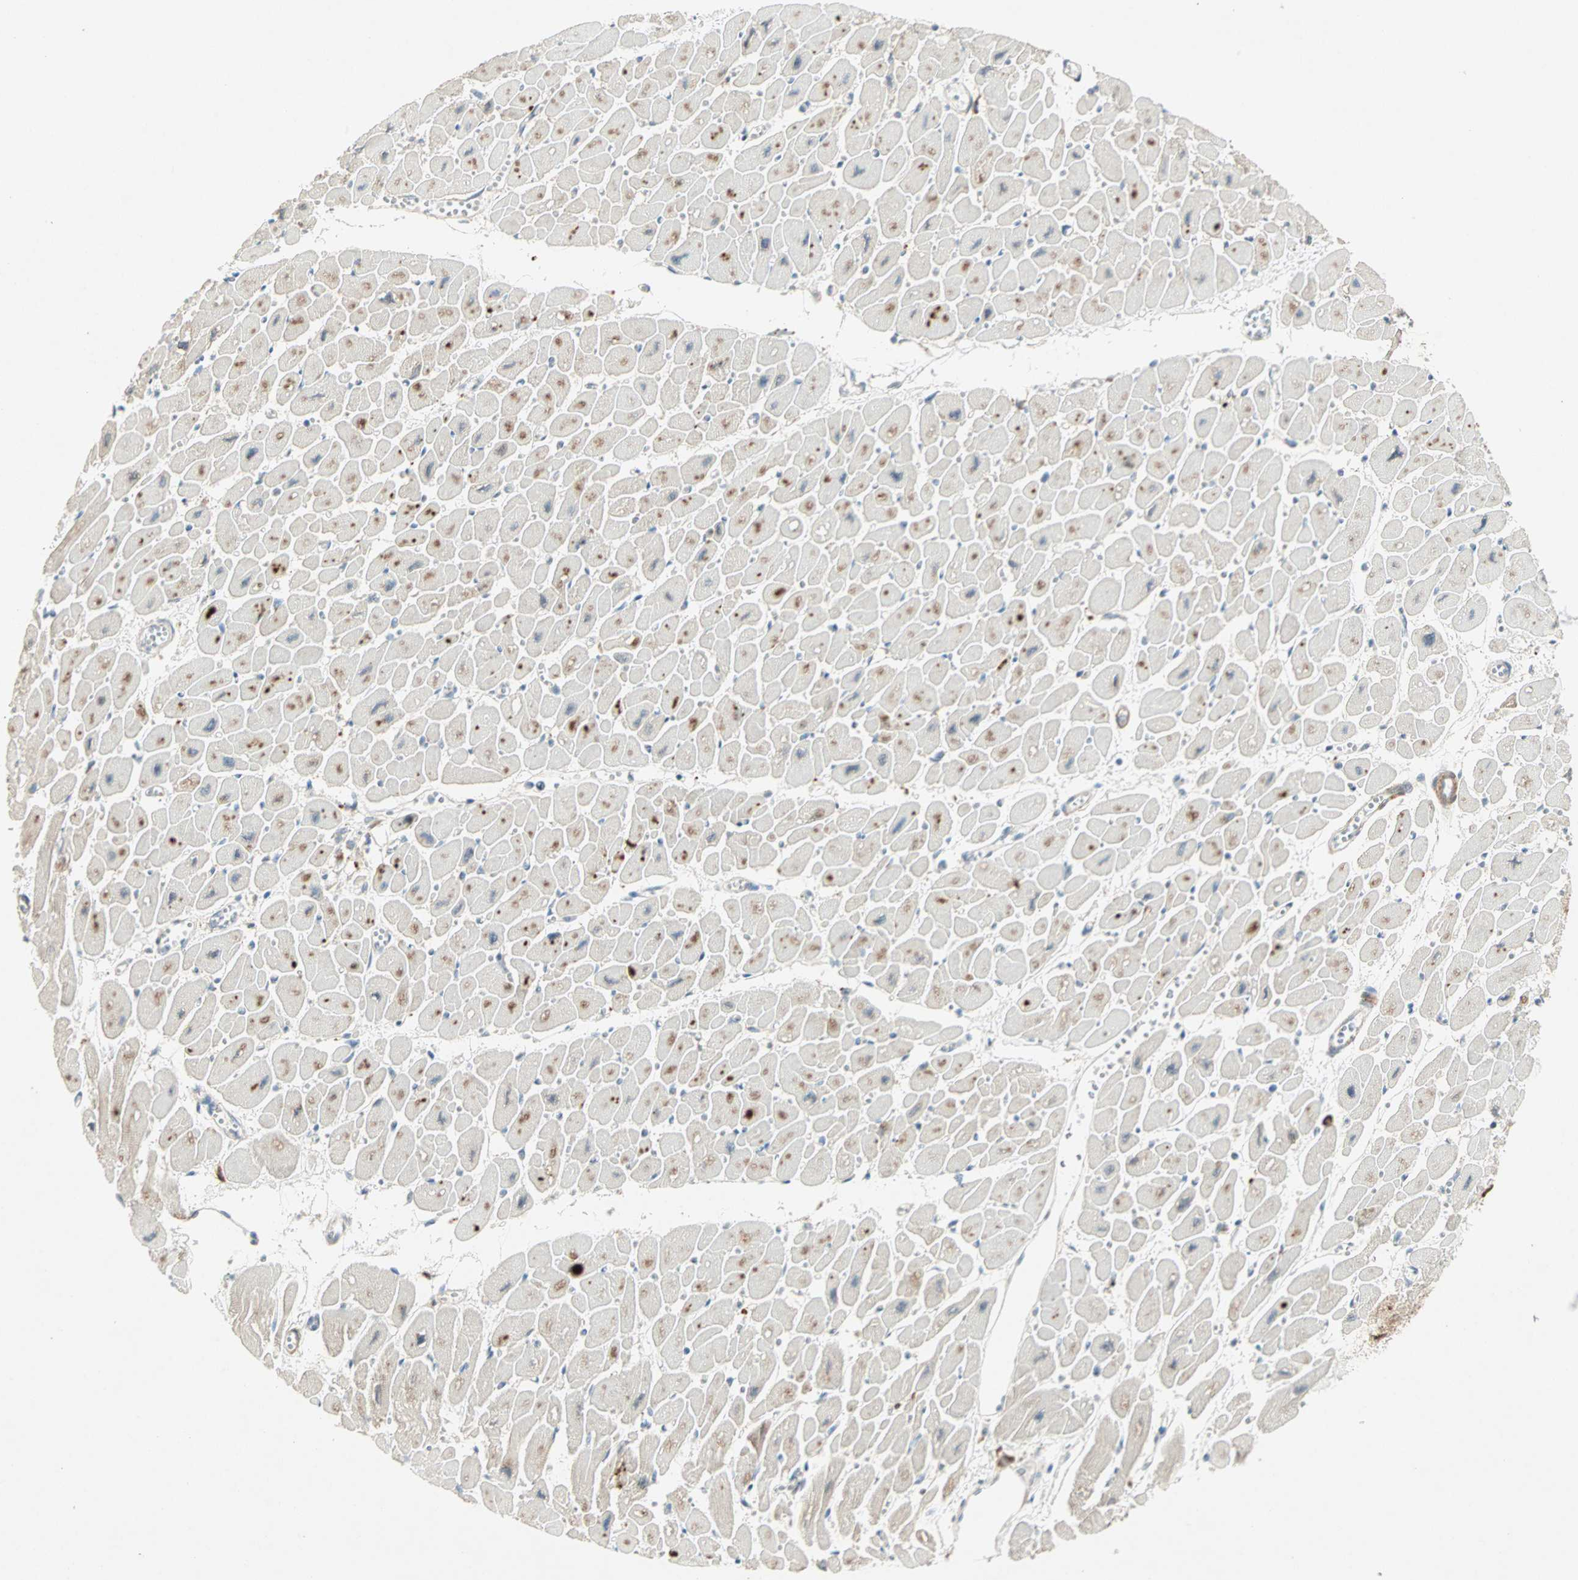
{"staining": {"intensity": "moderate", "quantity": "25%-75%", "location": "cytoplasmic/membranous"}, "tissue": "heart muscle", "cell_type": "Cardiomyocytes", "image_type": "normal", "snomed": [{"axis": "morphology", "description": "Normal tissue, NOS"}, {"axis": "topography", "description": "Heart"}], "caption": "Immunohistochemistry (DAB (3,3'-diaminobenzidine)) staining of benign heart muscle shows moderate cytoplasmic/membranous protein positivity in about 25%-75% of cardiomyocytes. (brown staining indicates protein expression, while blue staining denotes nuclei).", "gene": "RTL6", "patient": {"sex": "female", "age": 54}}